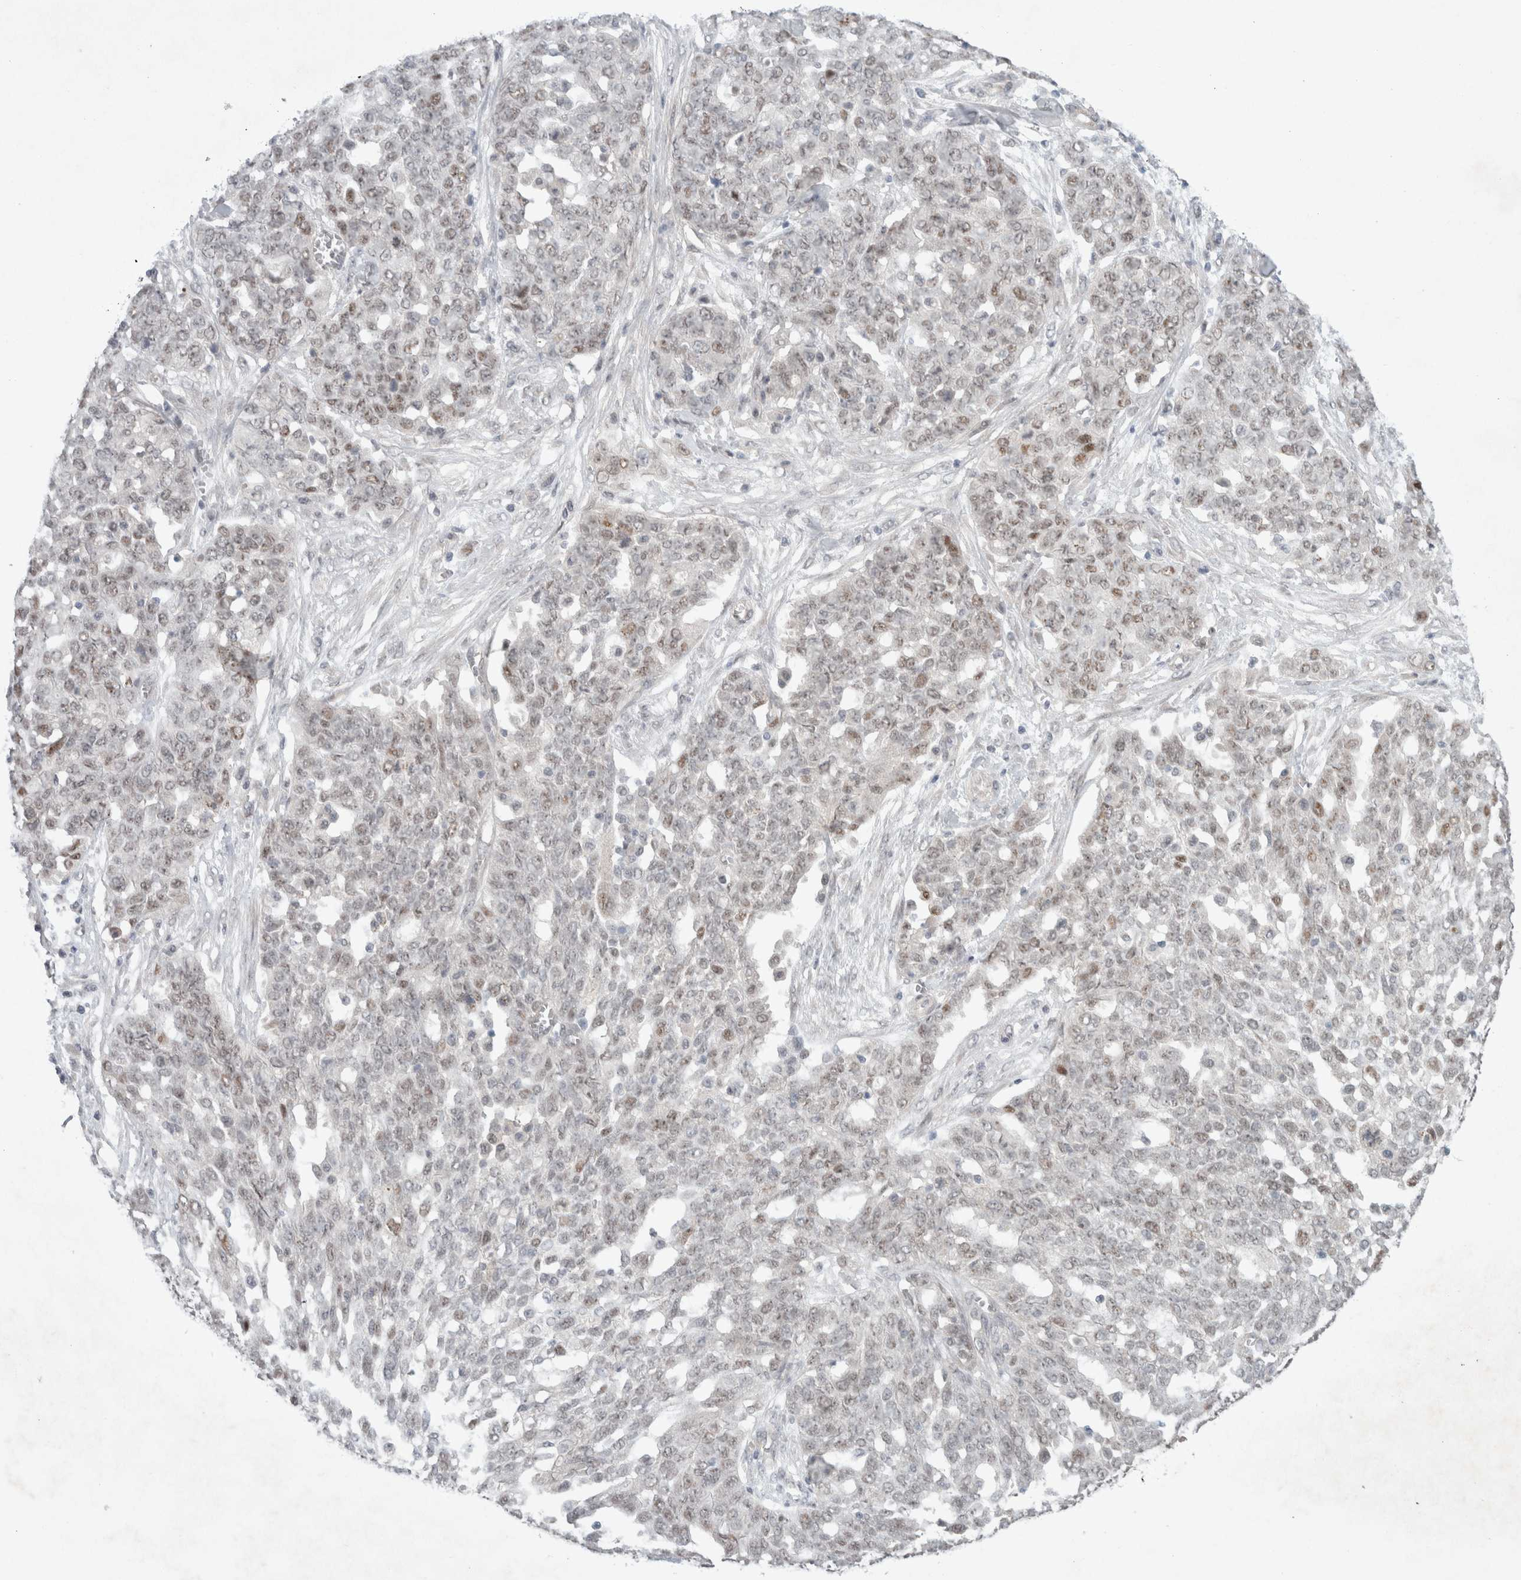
{"staining": {"intensity": "weak", "quantity": "25%-75%", "location": "nuclear"}, "tissue": "ovarian cancer", "cell_type": "Tumor cells", "image_type": "cancer", "snomed": [{"axis": "morphology", "description": "Cystadenocarcinoma, serous, NOS"}, {"axis": "topography", "description": "Soft tissue"}, {"axis": "topography", "description": "Ovary"}], "caption": "A brown stain shows weak nuclear expression of a protein in human ovarian serous cystadenocarcinoma tumor cells. (Brightfield microscopy of DAB IHC at high magnification).", "gene": "RASAL2", "patient": {"sex": "female", "age": 57}}